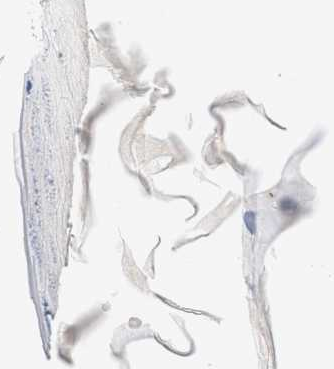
{"staining": {"intensity": "negative", "quantity": "none", "location": "none"}, "tissue": "skin cancer", "cell_type": "Tumor cells", "image_type": "cancer", "snomed": [{"axis": "morphology", "description": "Squamous cell carcinoma, NOS"}, {"axis": "topography", "description": "Skin"}], "caption": "The micrograph shows no staining of tumor cells in squamous cell carcinoma (skin). Nuclei are stained in blue.", "gene": "FARS2", "patient": {"sex": "female", "age": 80}}